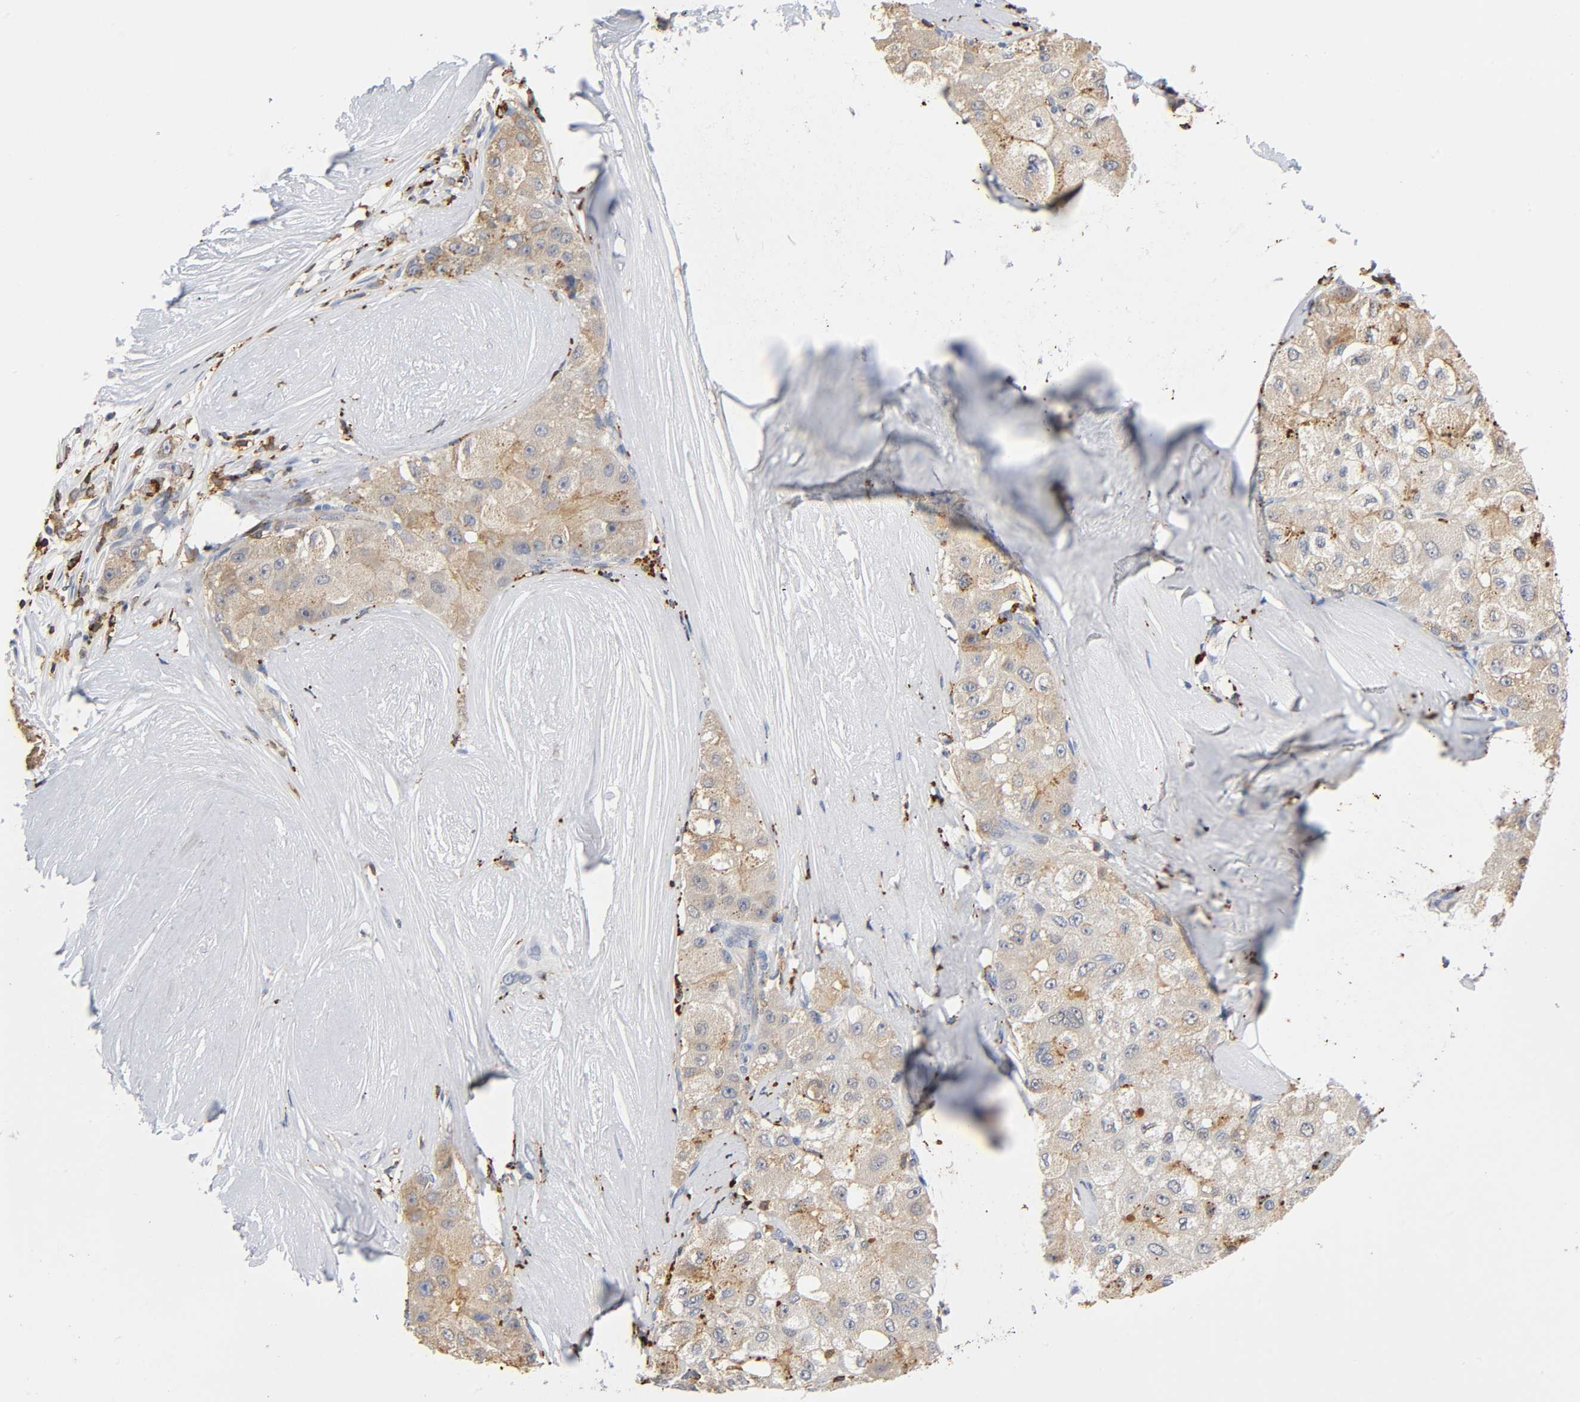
{"staining": {"intensity": "weak", "quantity": "25%-75%", "location": "cytoplasmic/membranous"}, "tissue": "liver cancer", "cell_type": "Tumor cells", "image_type": "cancer", "snomed": [{"axis": "morphology", "description": "Carcinoma, Hepatocellular, NOS"}, {"axis": "topography", "description": "Liver"}], "caption": "IHC (DAB (3,3'-diaminobenzidine)) staining of human liver cancer (hepatocellular carcinoma) exhibits weak cytoplasmic/membranous protein staining in approximately 25%-75% of tumor cells. (DAB (3,3'-diaminobenzidine) = brown stain, brightfield microscopy at high magnification).", "gene": "UCKL1", "patient": {"sex": "male", "age": 80}}